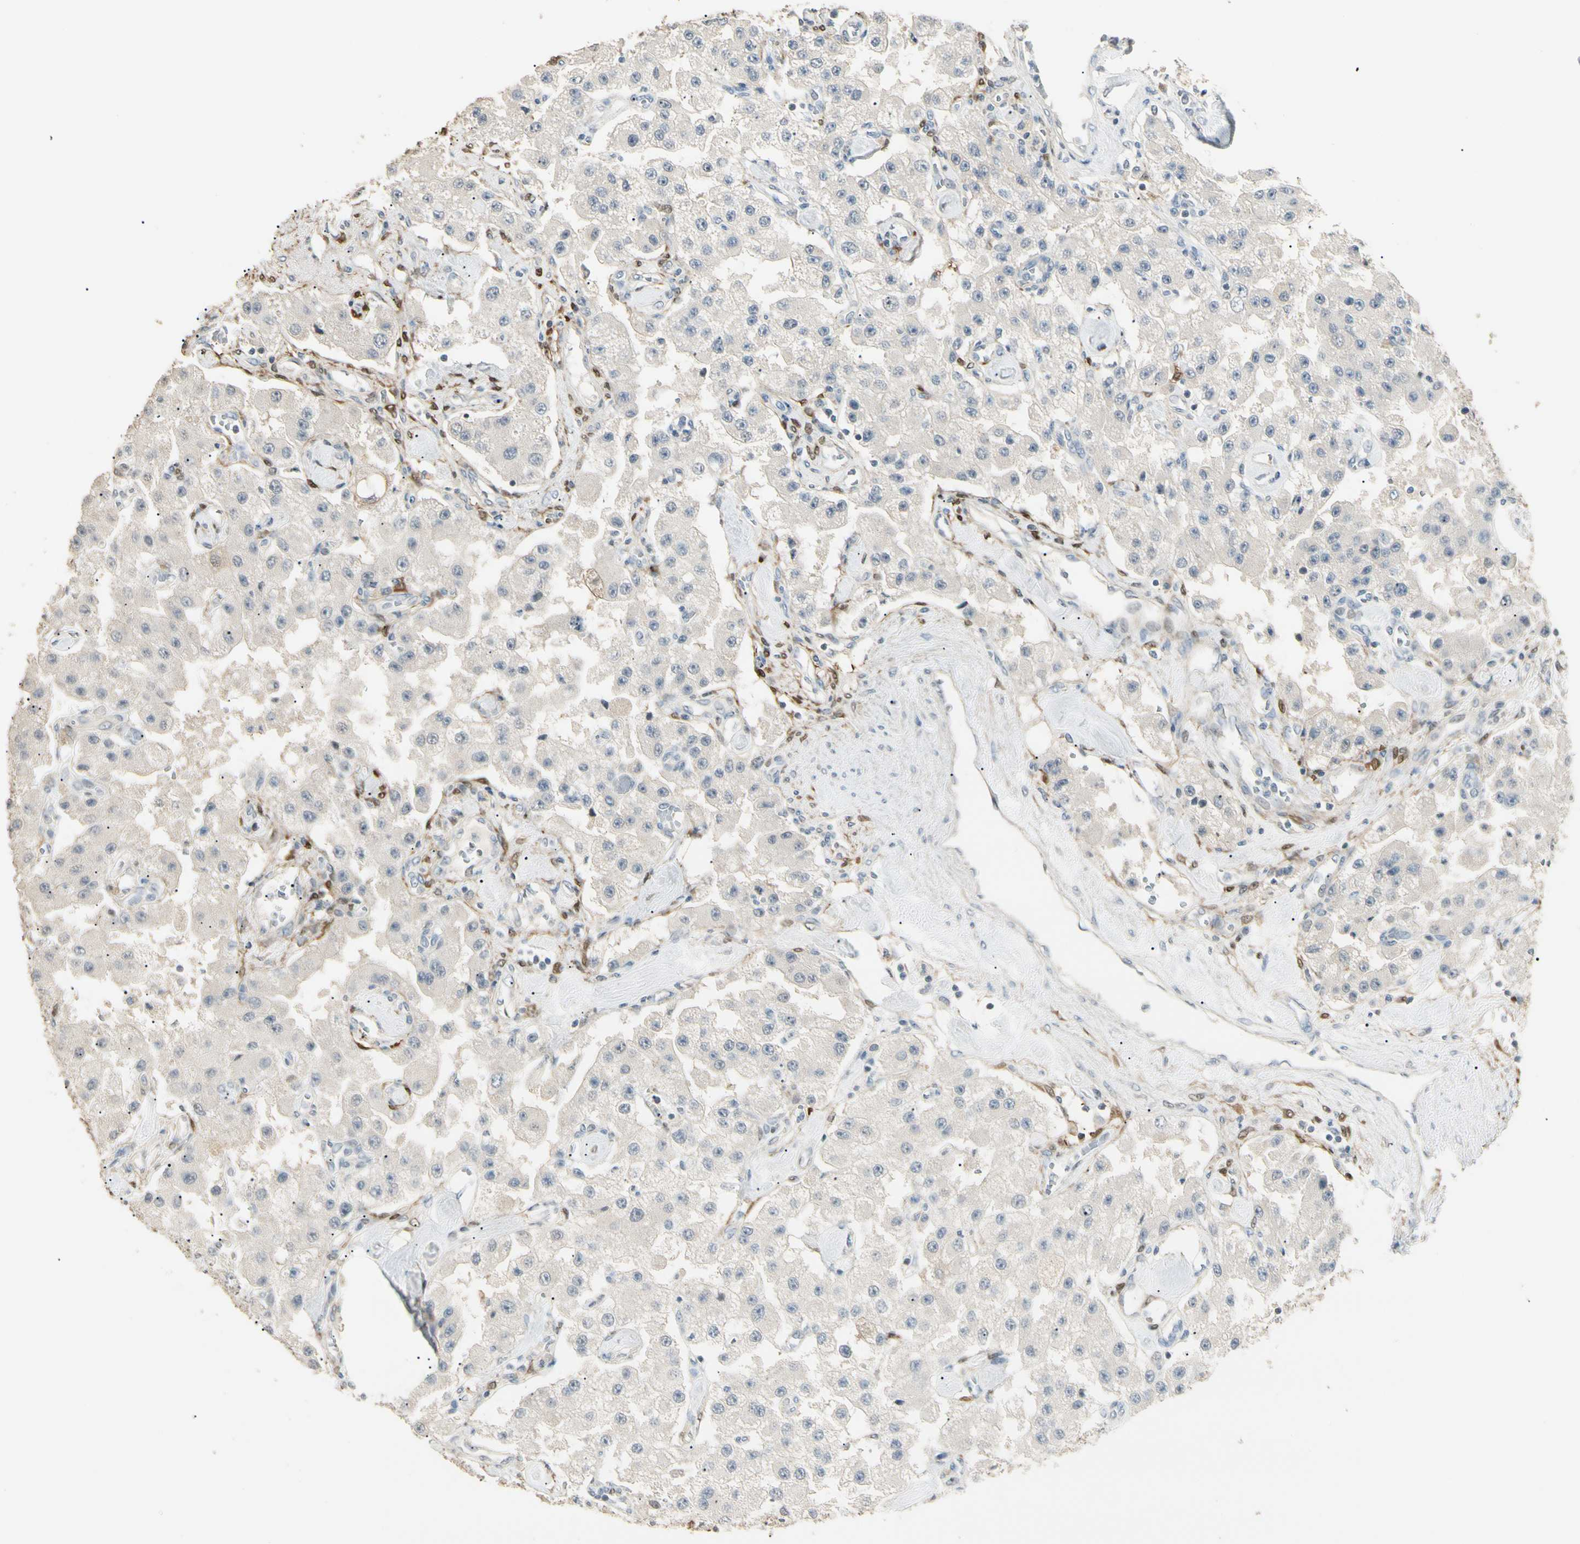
{"staining": {"intensity": "negative", "quantity": "none", "location": "none"}, "tissue": "carcinoid", "cell_type": "Tumor cells", "image_type": "cancer", "snomed": [{"axis": "morphology", "description": "Carcinoid, malignant, NOS"}, {"axis": "topography", "description": "Pancreas"}], "caption": "There is no significant expression in tumor cells of malignant carcinoid. The staining was performed using DAB to visualize the protein expression in brown, while the nuclei were stained in blue with hematoxylin (Magnification: 20x).", "gene": "GNE", "patient": {"sex": "male", "age": 41}}